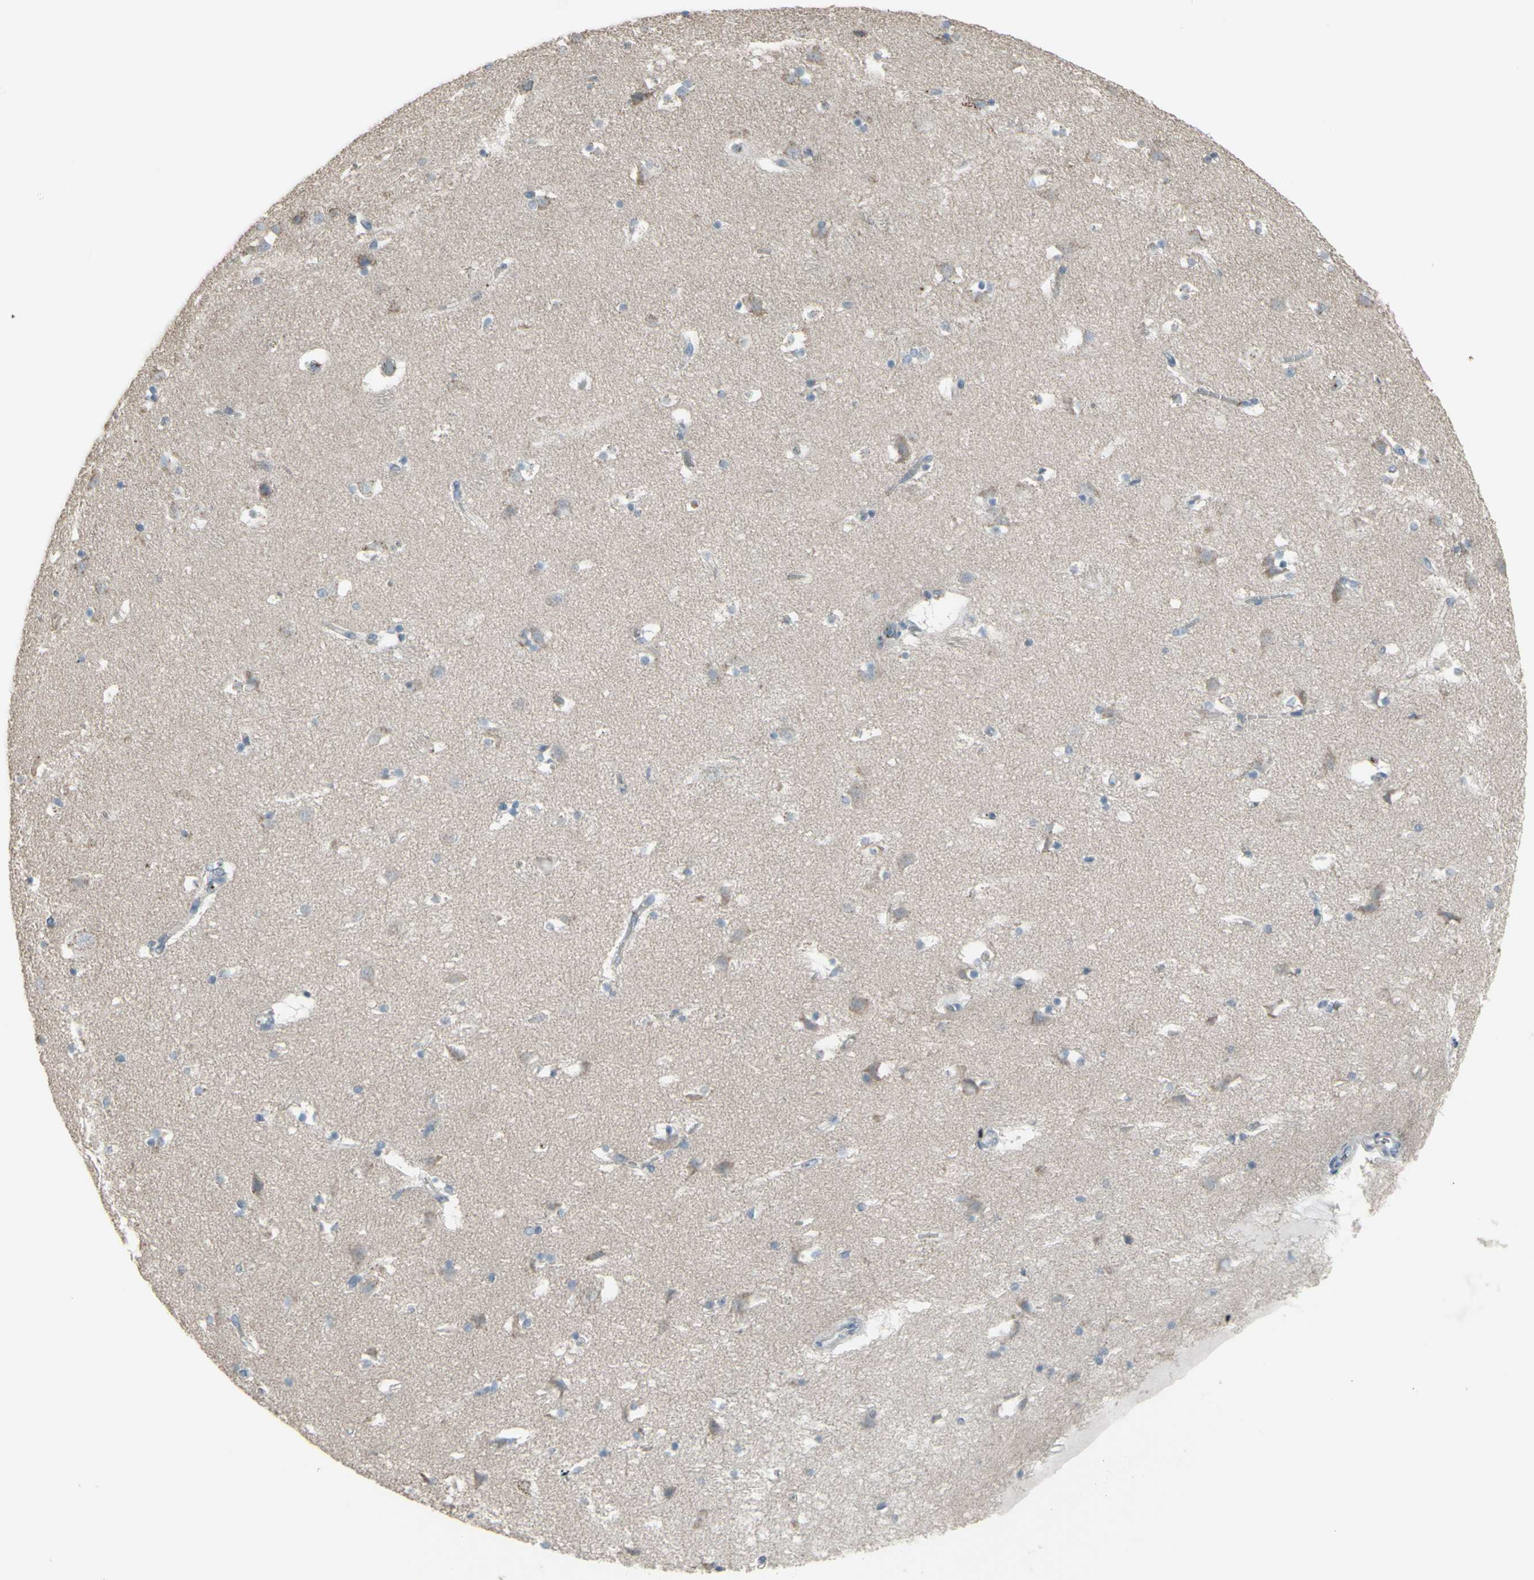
{"staining": {"intensity": "negative", "quantity": "none", "location": "none"}, "tissue": "caudate", "cell_type": "Glial cells", "image_type": "normal", "snomed": [{"axis": "morphology", "description": "Normal tissue, NOS"}, {"axis": "topography", "description": "Lateral ventricle wall"}], "caption": "Immunohistochemical staining of benign caudate demonstrates no significant expression in glial cells.", "gene": "CD79B", "patient": {"sex": "male", "age": 45}}